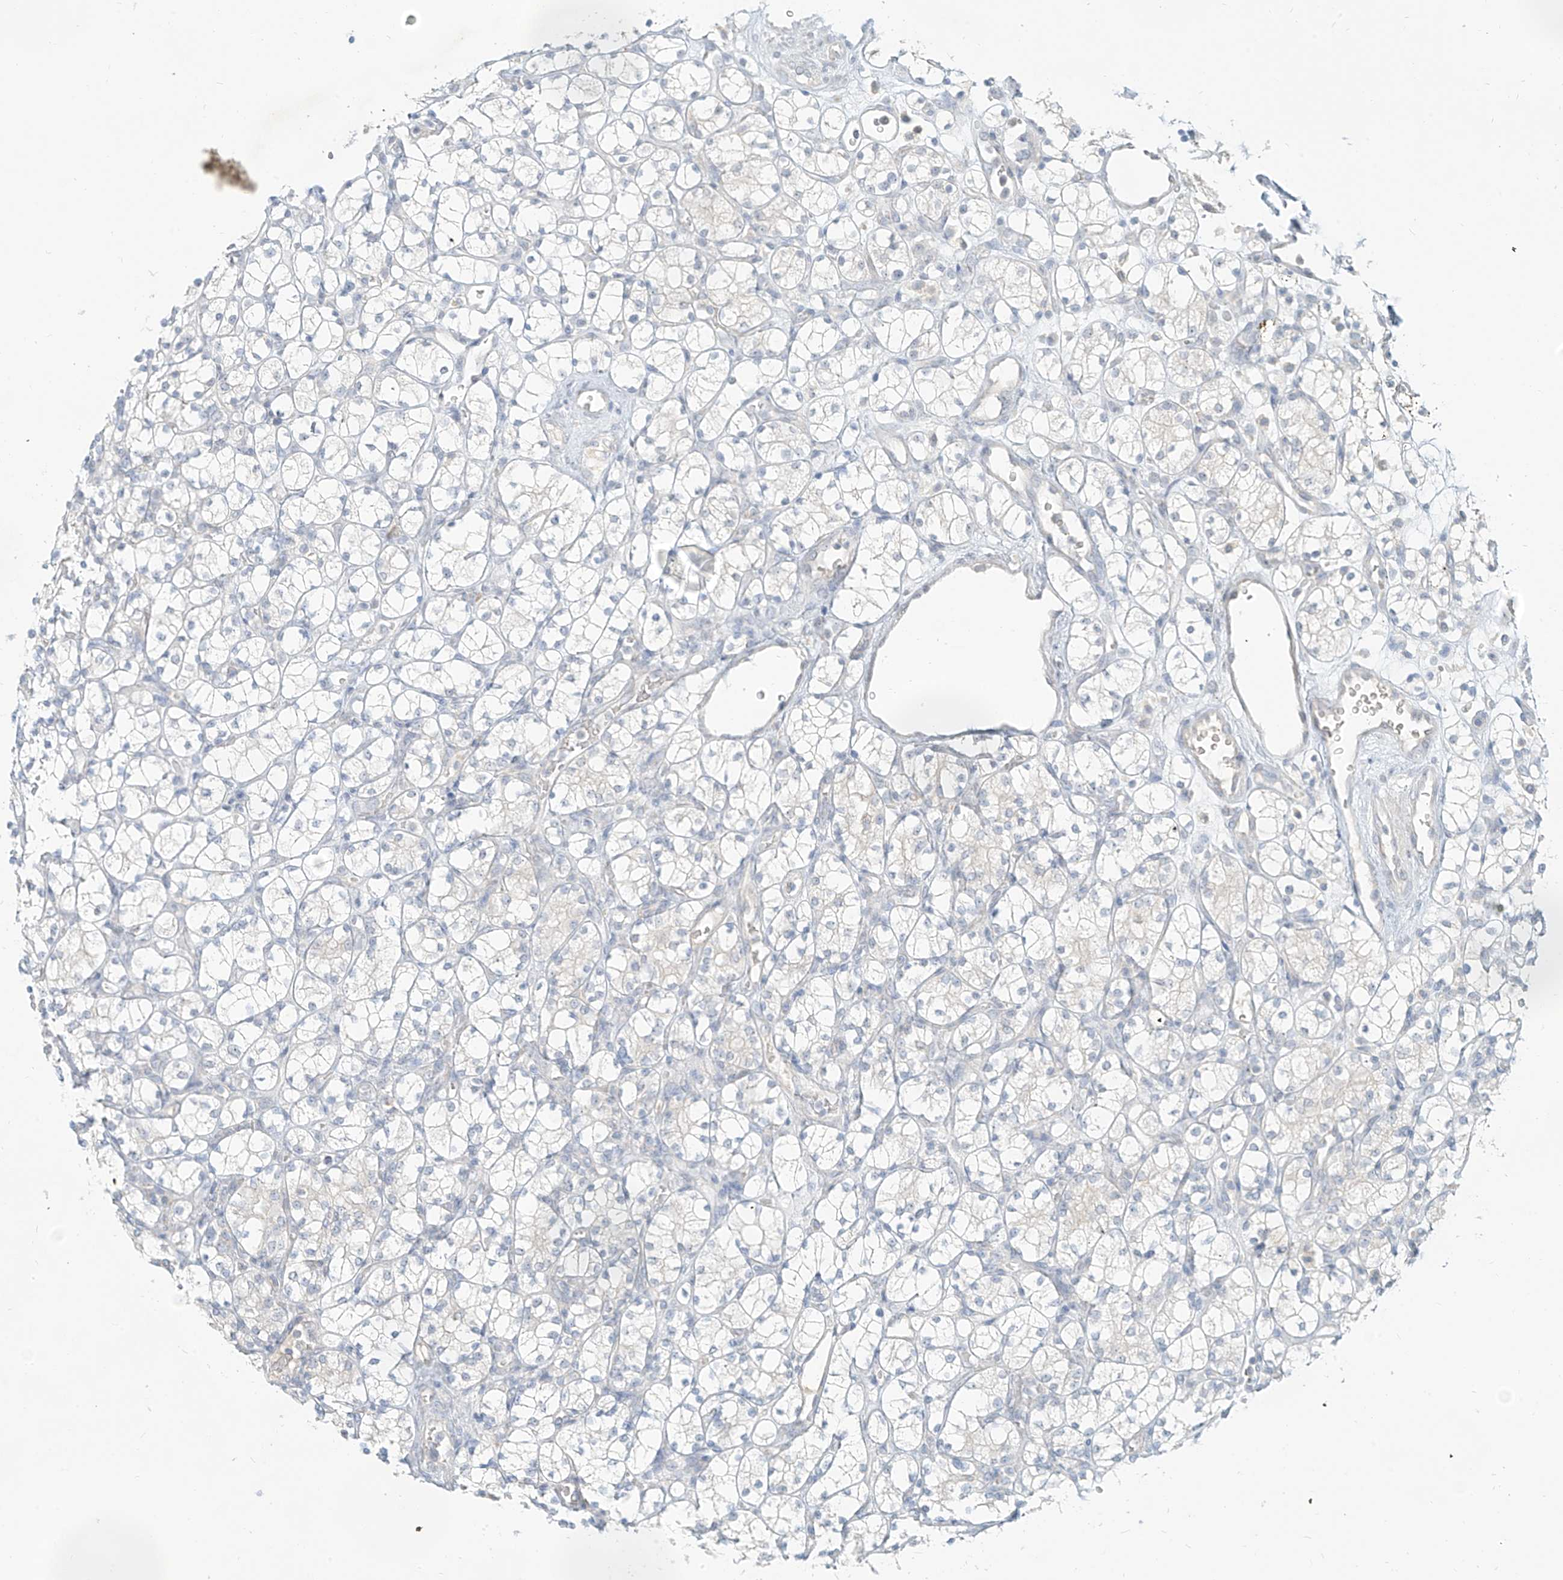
{"staining": {"intensity": "negative", "quantity": "none", "location": "none"}, "tissue": "renal cancer", "cell_type": "Tumor cells", "image_type": "cancer", "snomed": [{"axis": "morphology", "description": "Adenocarcinoma, NOS"}, {"axis": "topography", "description": "Kidney"}], "caption": "An immunohistochemistry (IHC) image of renal cancer is shown. There is no staining in tumor cells of renal cancer. The staining was performed using DAB (3,3'-diaminobenzidine) to visualize the protein expression in brown, while the nuclei were stained in blue with hematoxylin (Magnification: 20x).", "gene": "C2orf42", "patient": {"sex": "male", "age": 77}}